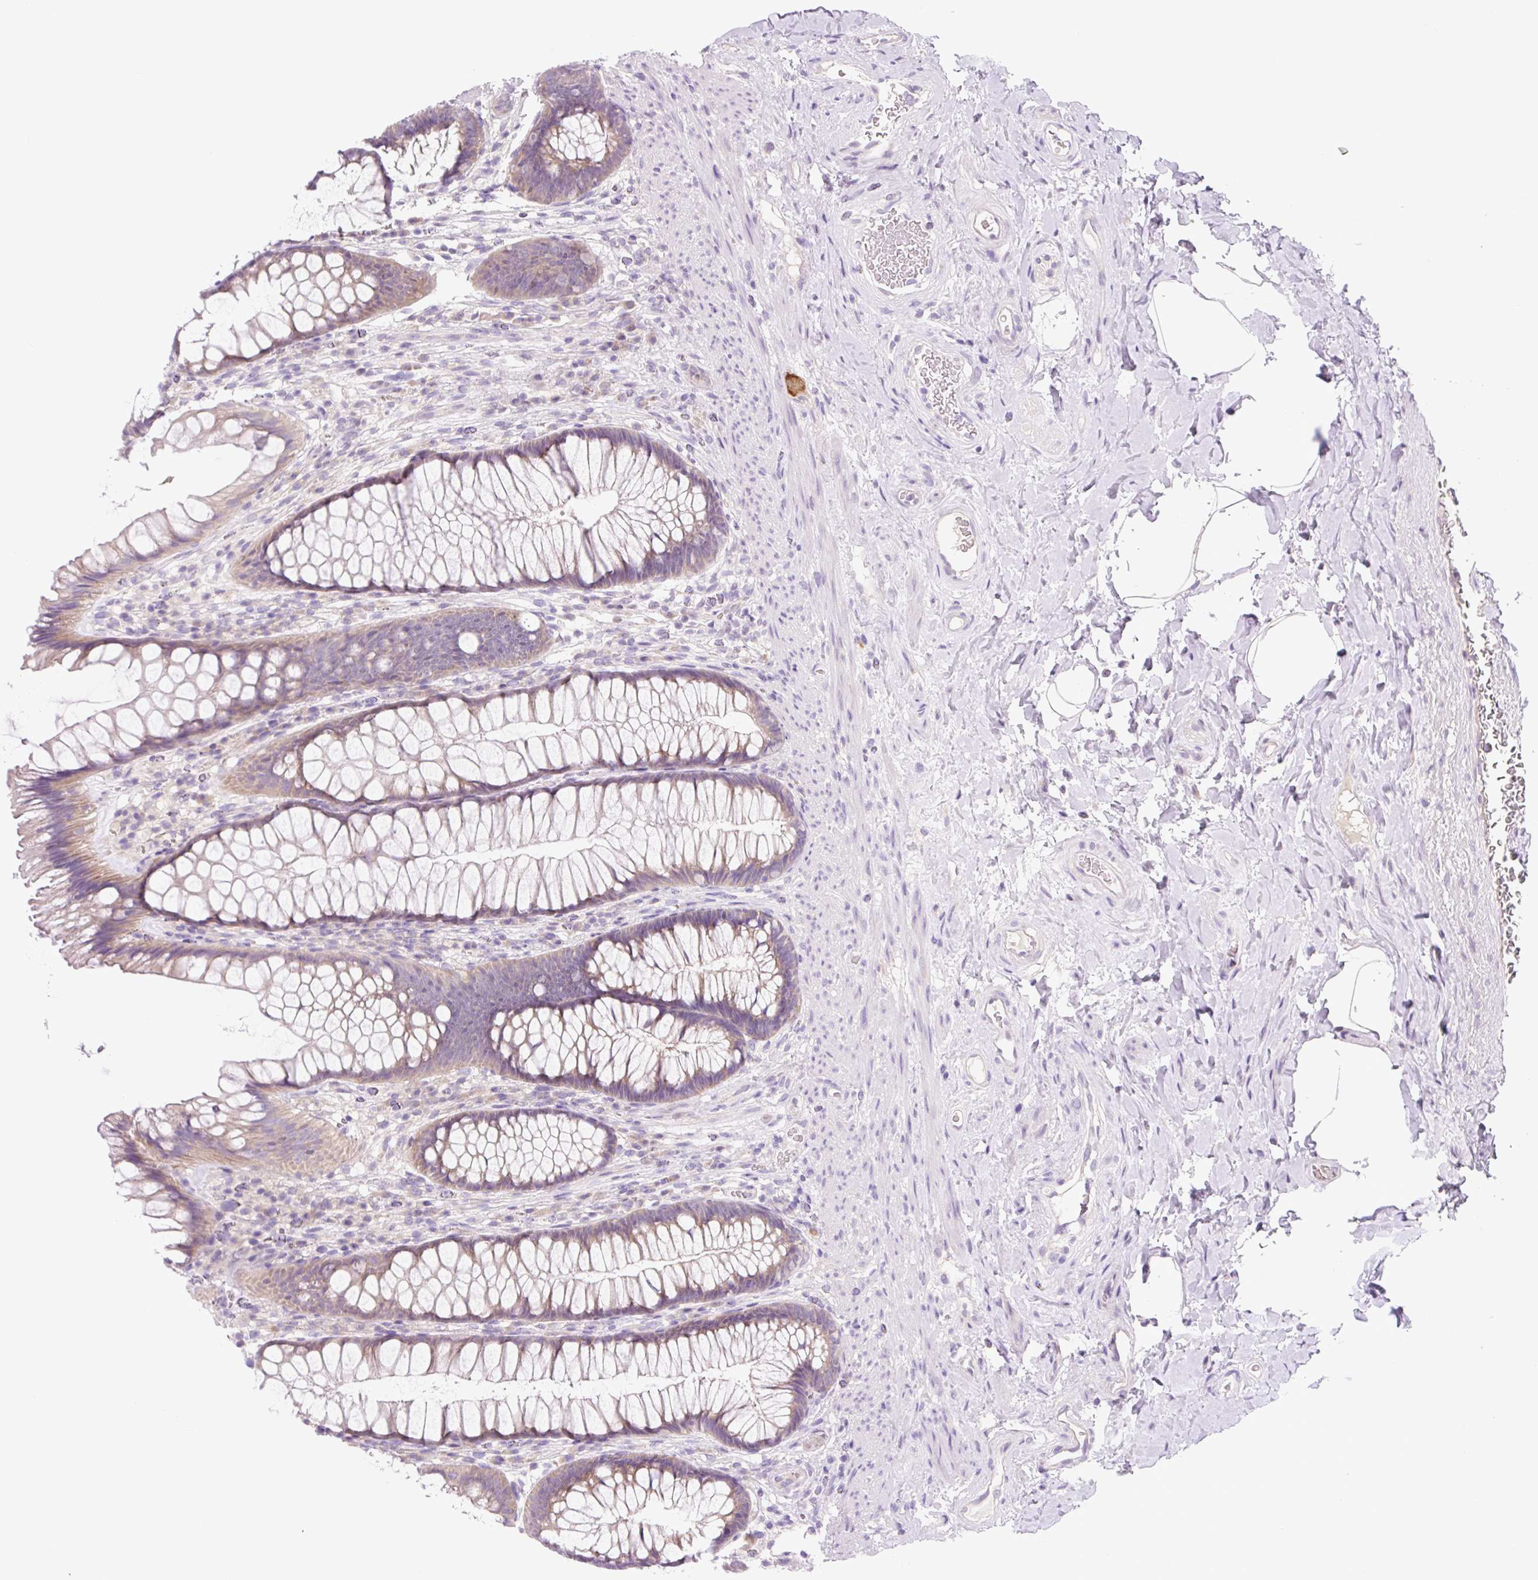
{"staining": {"intensity": "moderate", "quantity": "25%-75%", "location": "cytoplasmic/membranous"}, "tissue": "rectum", "cell_type": "Glandular cells", "image_type": "normal", "snomed": [{"axis": "morphology", "description": "Normal tissue, NOS"}, {"axis": "topography", "description": "Rectum"}], "caption": "This histopathology image displays IHC staining of benign rectum, with medium moderate cytoplasmic/membranous expression in approximately 25%-75% of glandular cells.", "gene": "CELF6", "patient": {"sex": "male", "age": 53}}